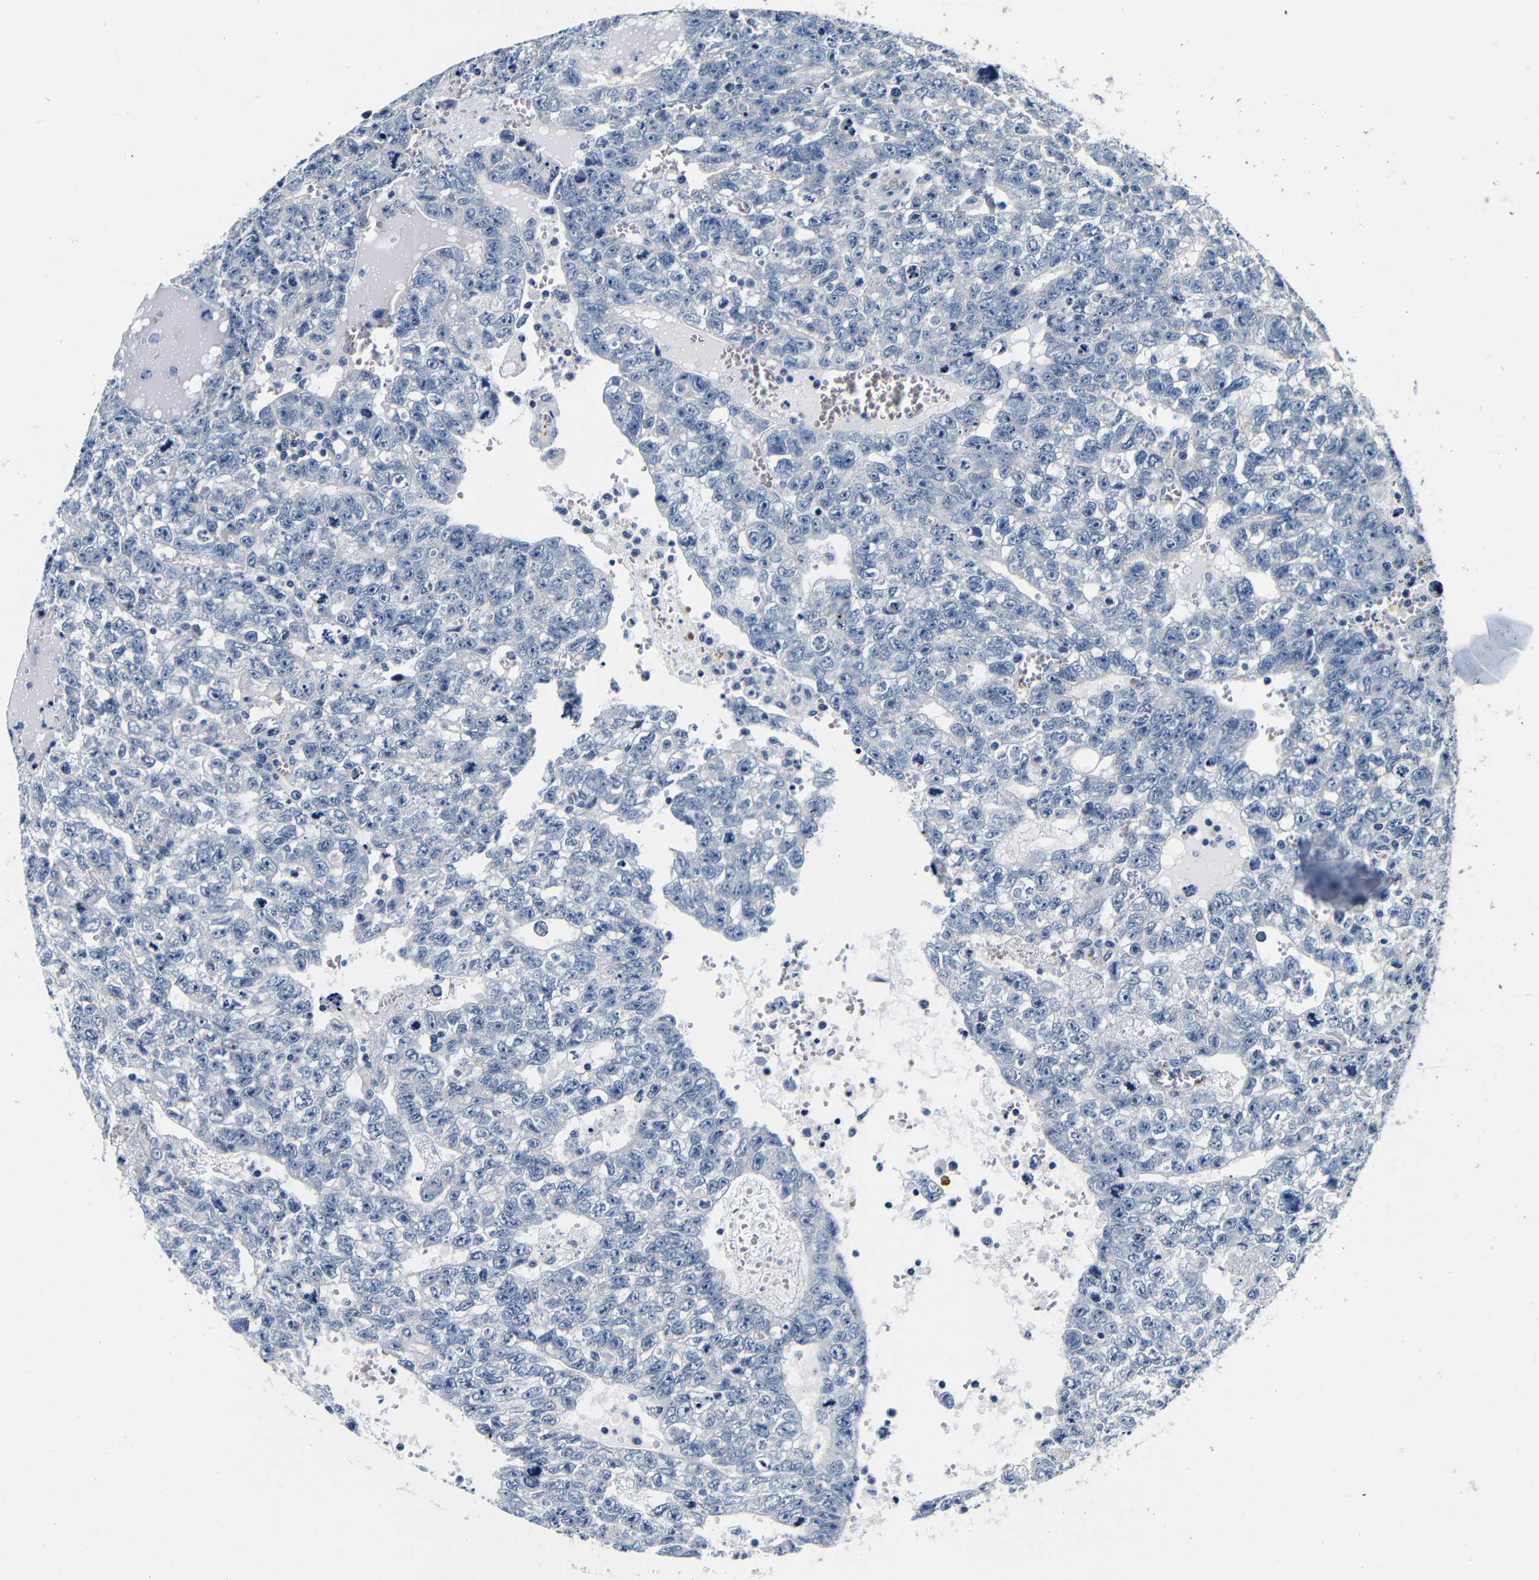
{"staining": {"intensity": "negative", "quantity": "none", "location": "none"}, "tissue": "testis cancer", "cell_type": "Tumor cells", "image_type": "cancer", "snomed": [{"axis": "morphology", "description": "Seminoma, NOS"}, {"axis": "morphology", "description": "Carcinoma, Embryonal, NOS"}, {"axis": "topography", "description": "Testis"}], "caption": "Tumor cells show no significant protein staining in testis cancer (embryonal carcinoma). Nuclei are stained in blue.", "gene": "GP1BA", "patient": {"sex": "male", "age": 38}}